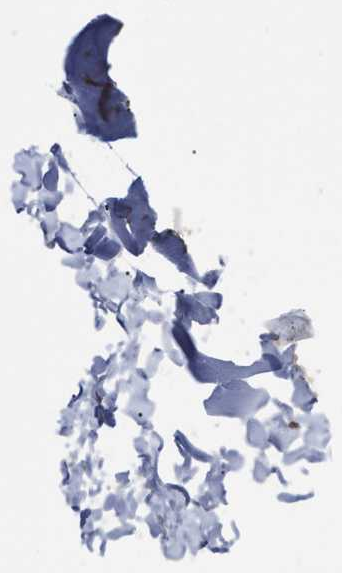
{"staining": {"intensity": "moderate", "quantity": ">75%", "location": "cytoplasmic/membranous"}, "tissue": "skin cancer", "cell_type": "Tumor cells", "image_type": "cancer", "snomed": [{"axis": "morphology", "description": "Basal cell carcinoma"}, {"axis": "topography", "description": "Skin"}], "caption": "This is a photomicrograph of immunohistochemistry staining of basal cell carcinoma (skin), which shows moderate expression in the cytoplasmic/membranous of tumor cells.", "gene": "PASK", "patient": {"sex": "male", "age": 60}}